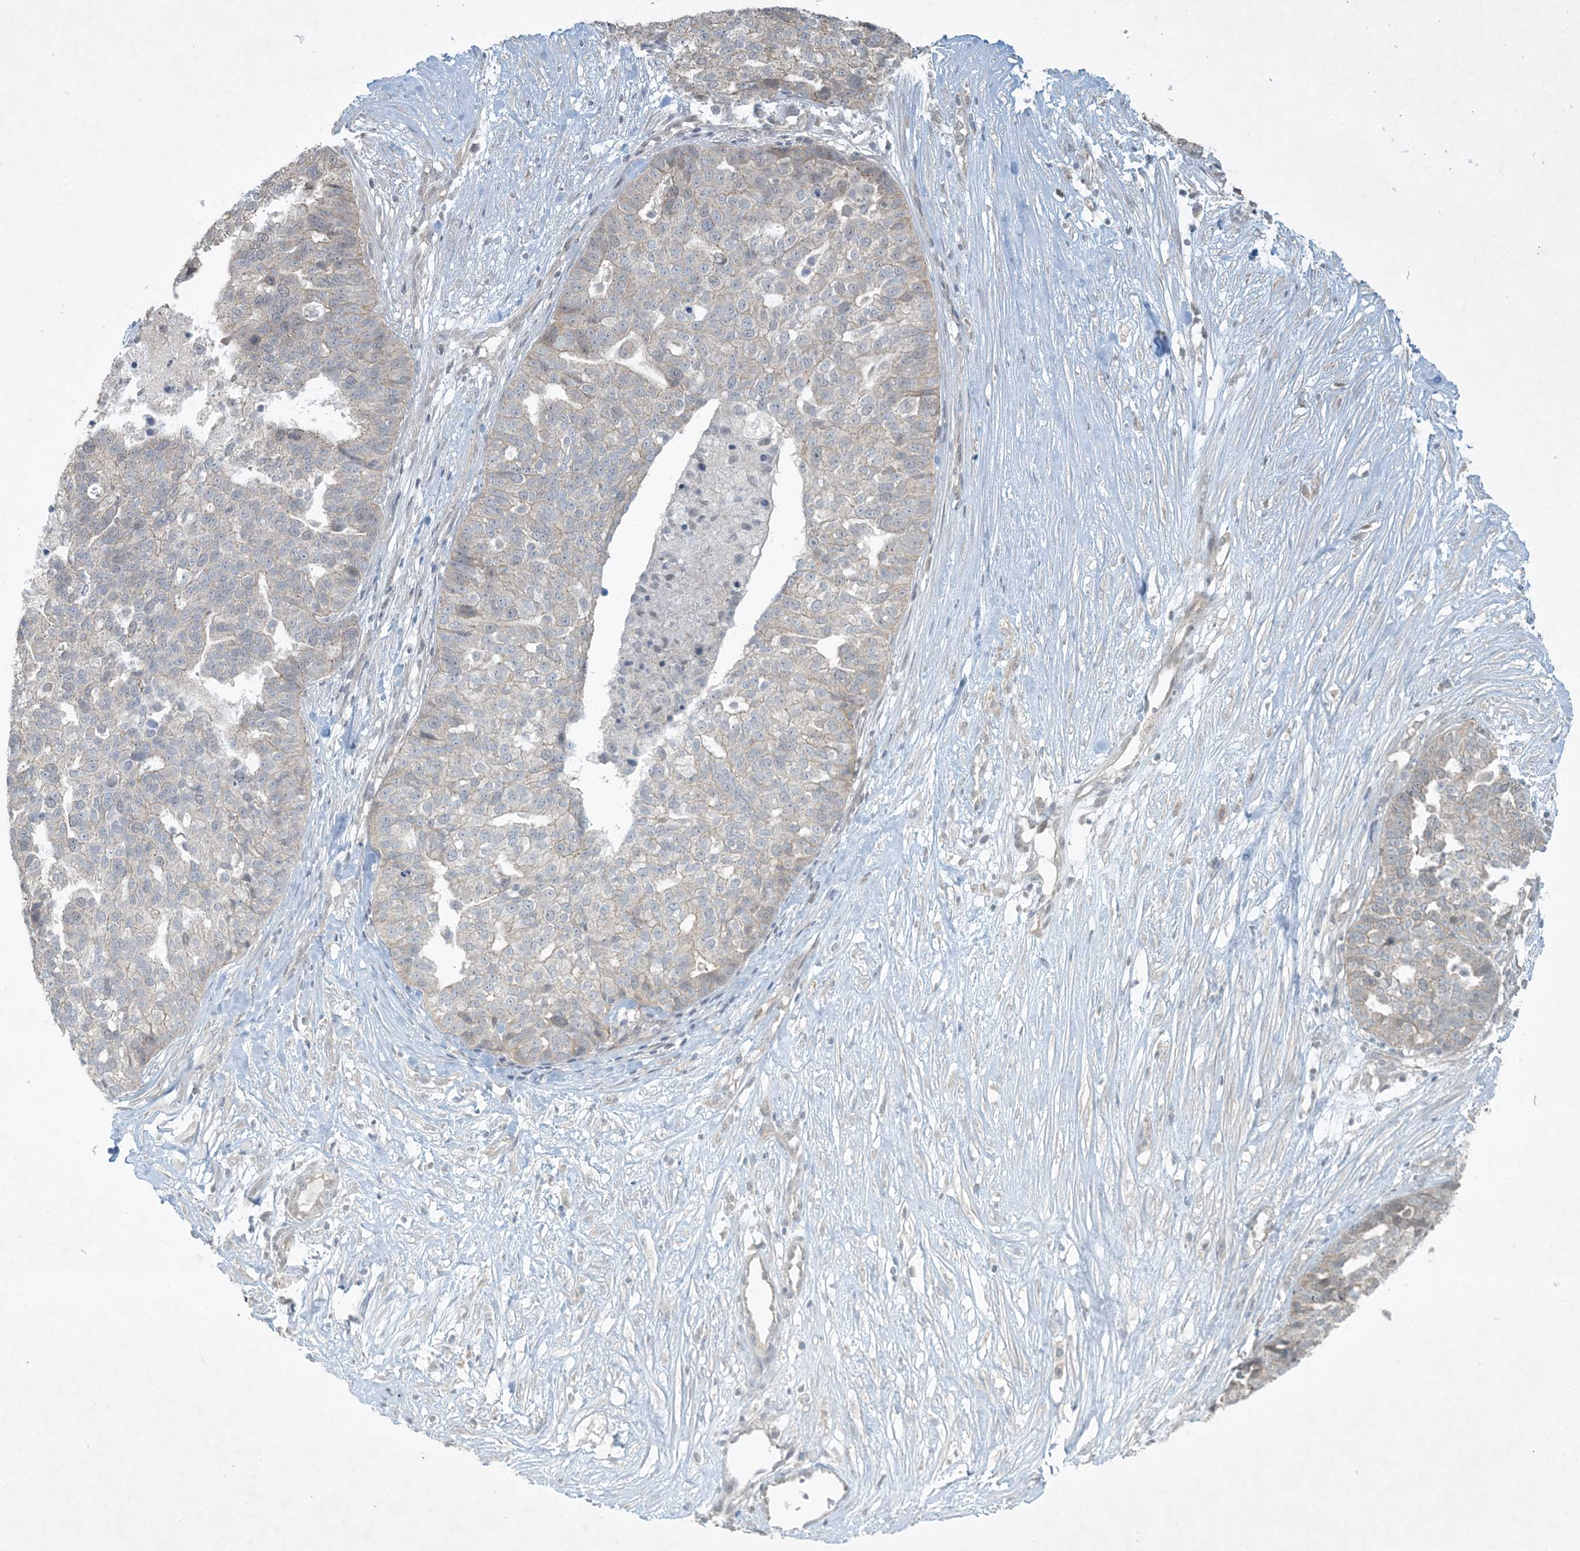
{"staining": {"intensity": "negative", "quantity": "none", "location": "none"}, "tissue": "ovarian cancer", "cell_type": "Tumor cells", "image_type": "cancer", "snomed": [{"axis": "morphology", "description": "Cystadenocarcinoma, serous, NOS"}, {"axis": "topography", "description": "Ovary"}], "caption": "An image of human ovarian cancer is negative for staining in tumor cells.", "gene": "BCORL1", "patient": {"sex": "female", "age": 59}}